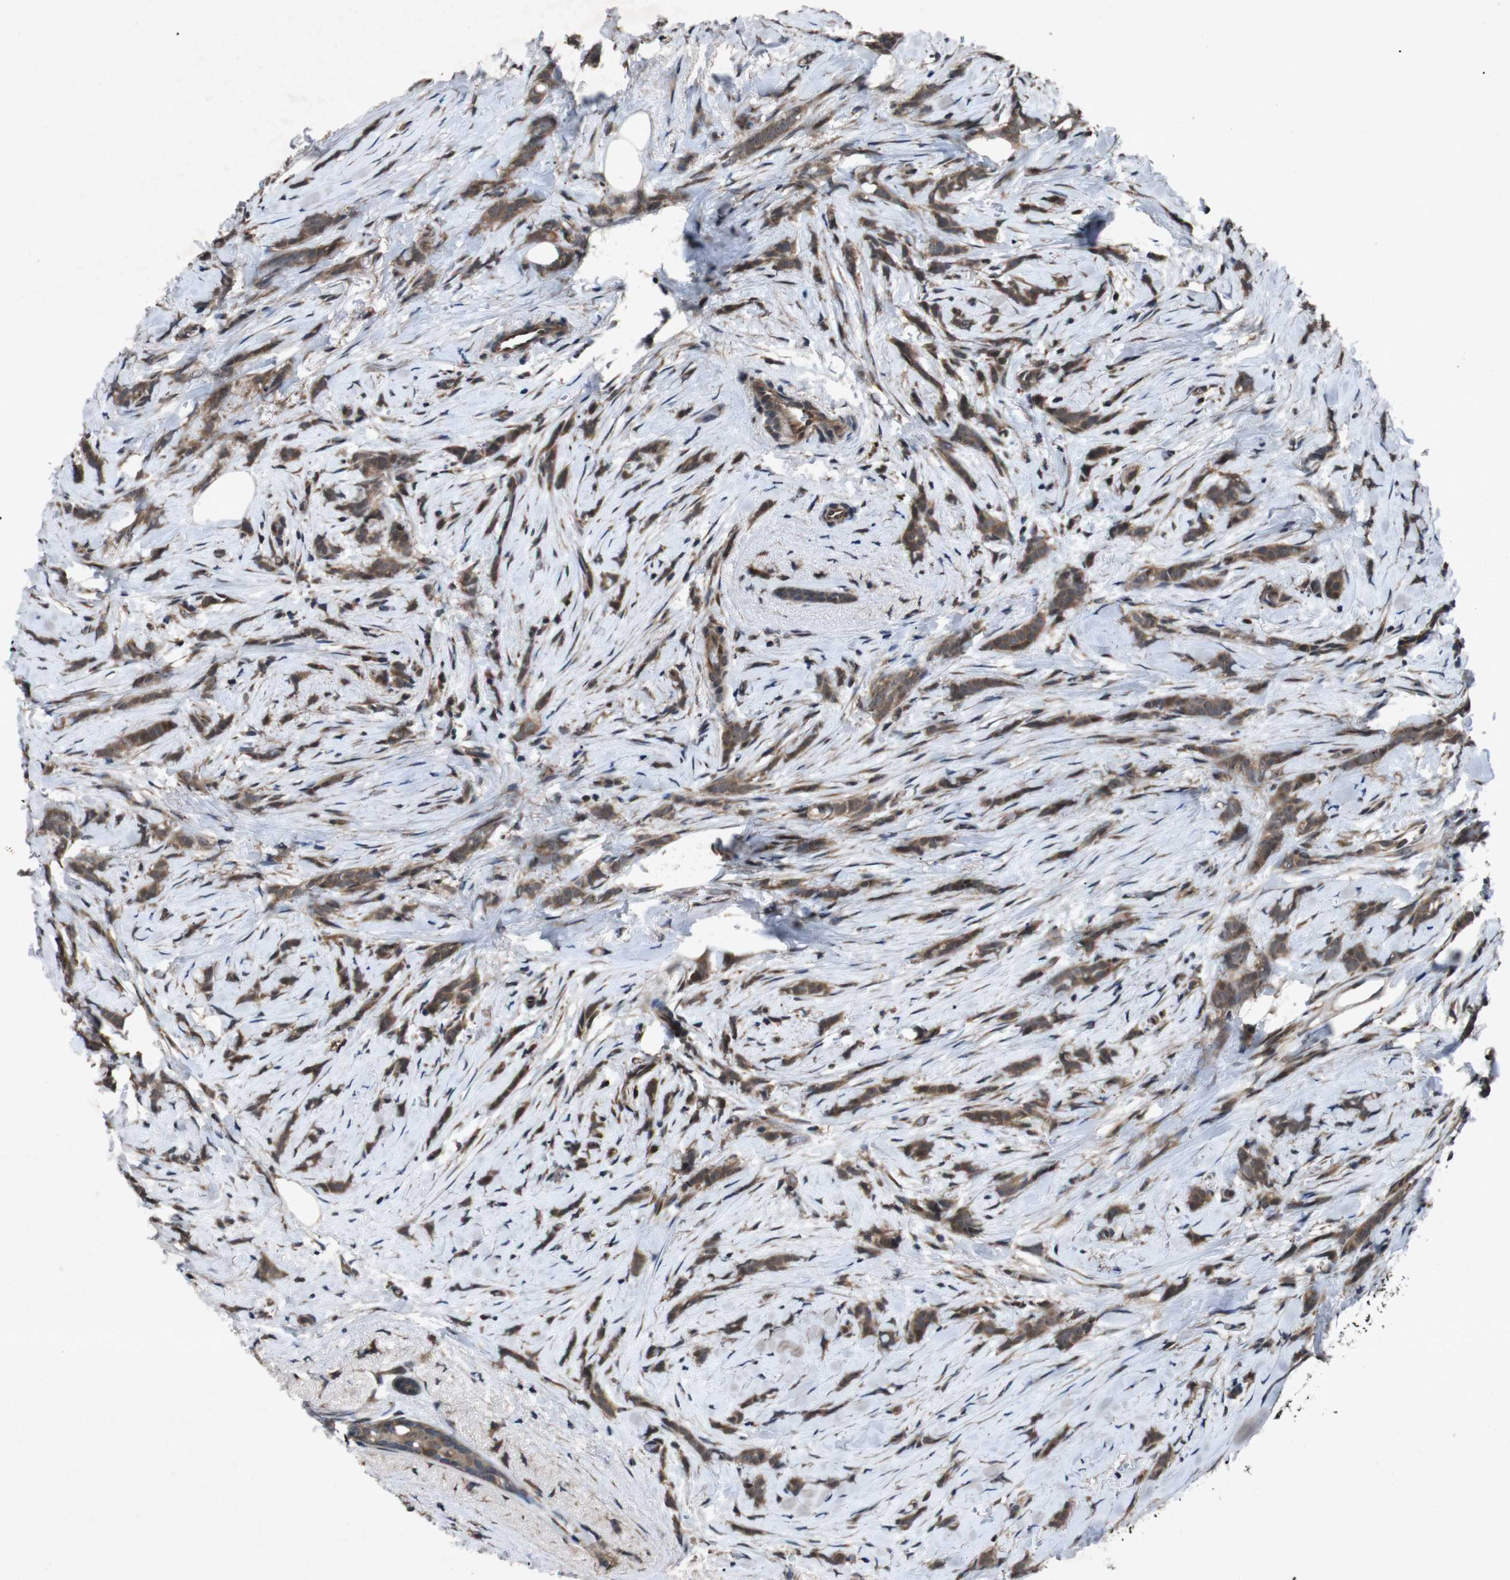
{"staining": {"intensity": "moderate", "quantity": ">75%", "location": "cytoplasmic/membranous"}, "tissue": "breast cancer", "cell_type": "Tumor cells", "image_type": "cancer", "snomed": [{"axis": "morphology", "description": "Lobular carcinoma, in situ"}, {"axis": "morphology", "description": "Lobular carcinoma"}, {"axis": "topography", "description": "Breast"}], "caption": "Breast cancer (lobular carcinoma) stained with IHC displays moderate cytoplasmic/membranous expression in approximately >75% of tumor cells.", "gene": "SOCS1", "patient": {"sex": "female", "age": 41}}